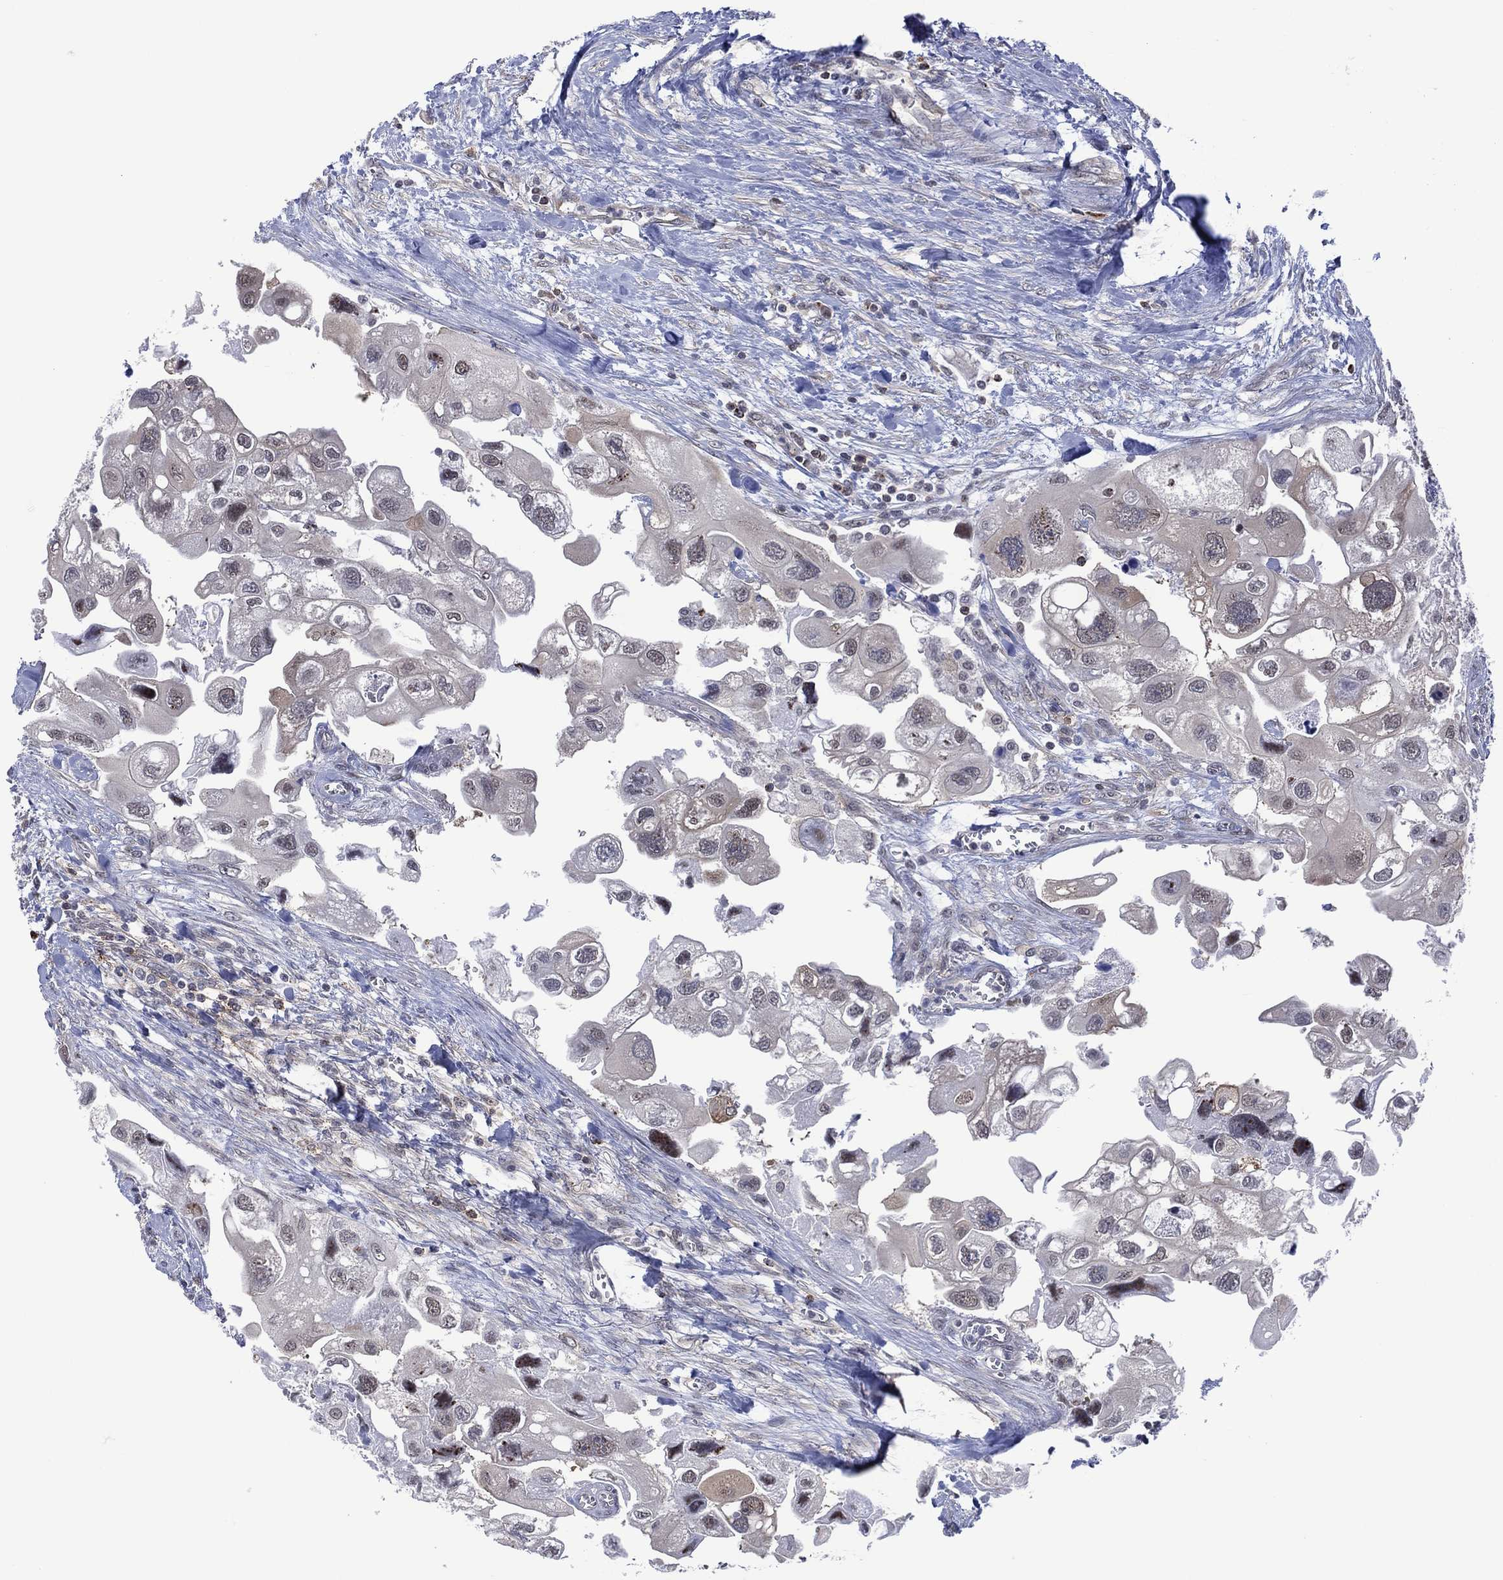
{"staining": {"intensity": "negative", "quantity": "none", "location": "none"}, "tissue": "urothelial cancer", "cell_type": "Tumor cells", "image_type": "cancer", "snomed": [{"axis": "morphology", "description": "Urothelial carcinoma, High grade"}, {"axis": "topography", "description": "Urinary bladder"}], "caption": "High magnification brightfield microscopy of urothelial cancer stained with DAB (brown) and counterstained with hematoxylin (blue): tumor cells show no significant positivity.", "gene": "DPP4", "patient": {"sex": "male", "age": 59}}